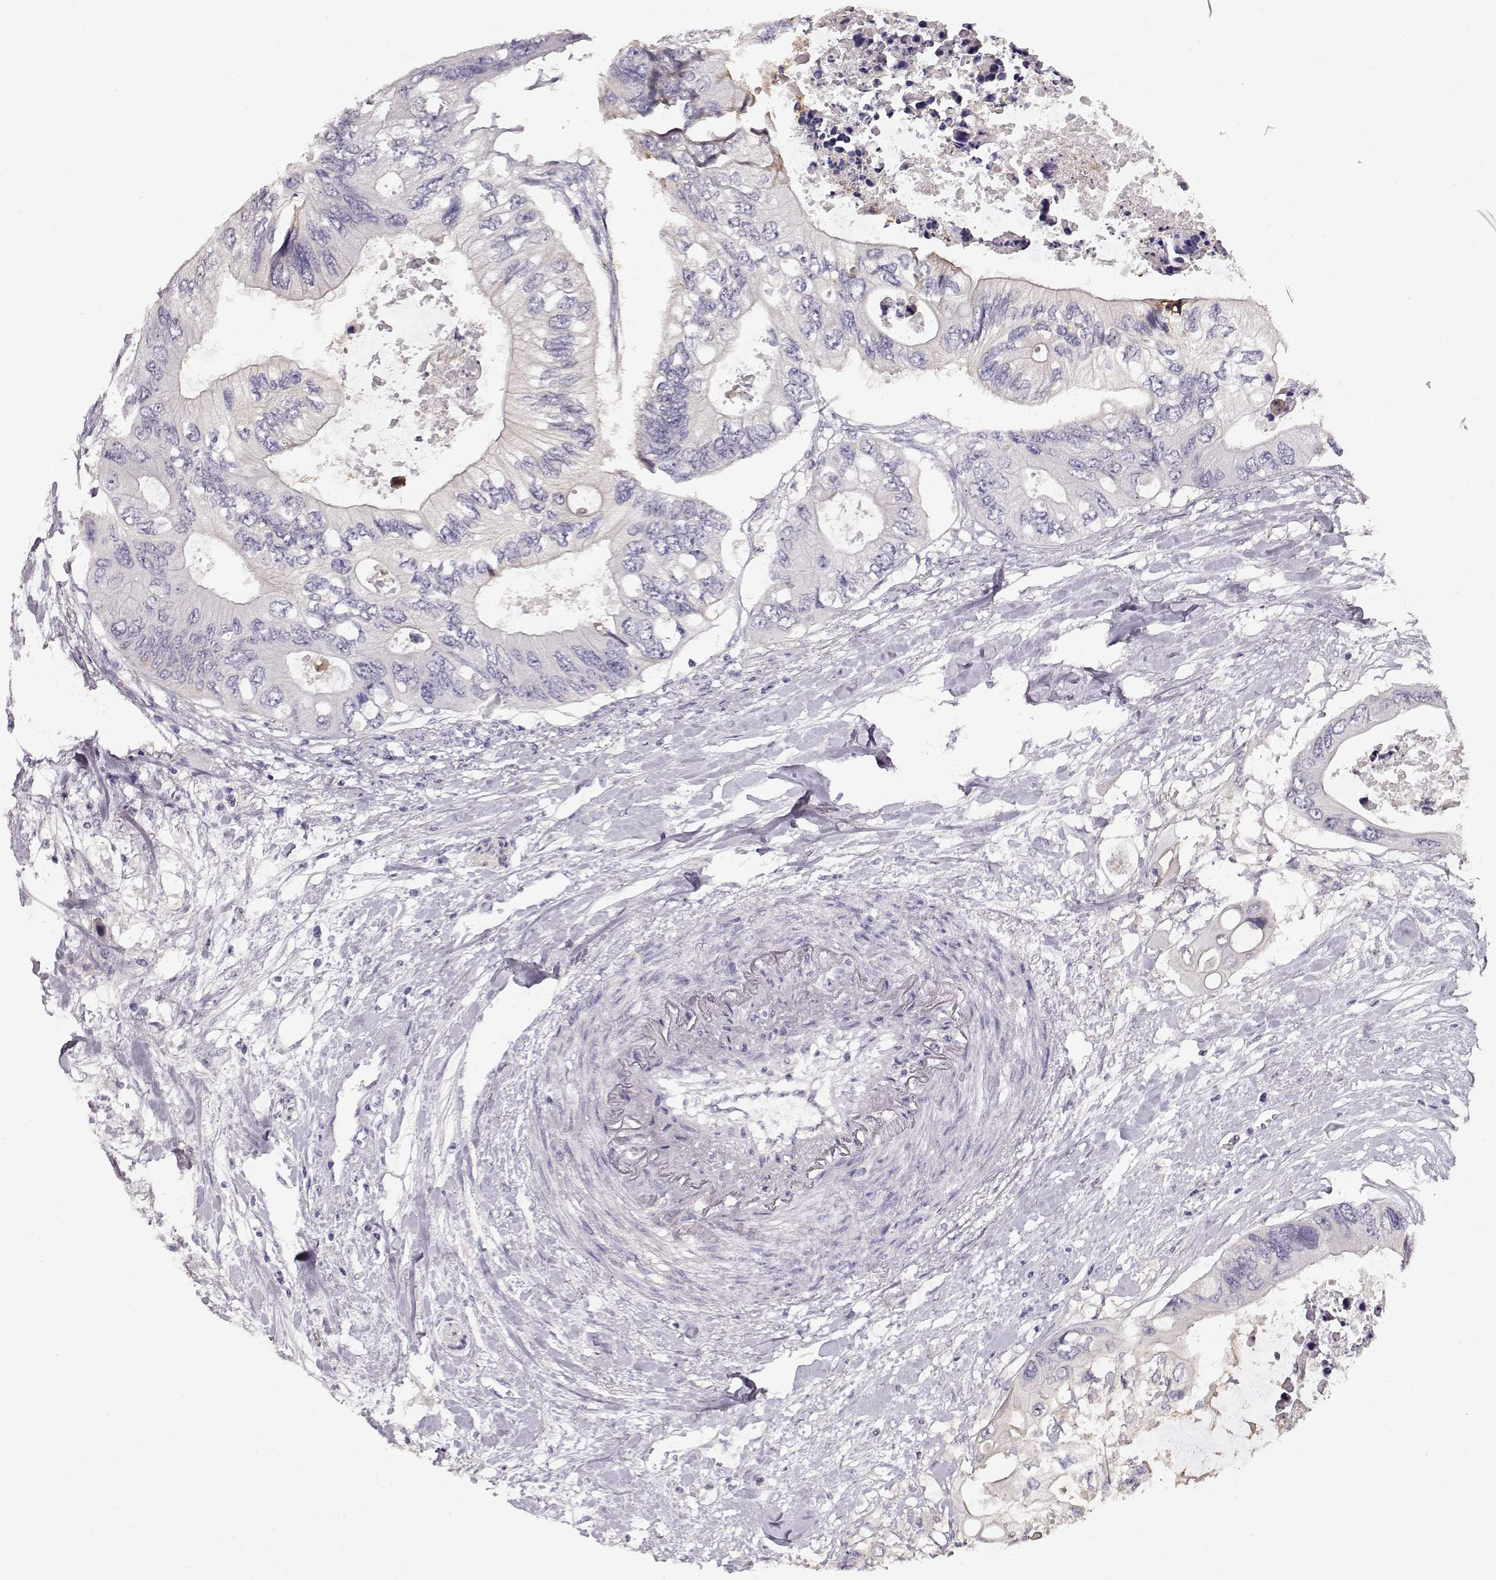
{"staining": {"intensity": "negative", "quantity": "none", "location": "none"}, "tissue": "colorectal cancer", "cell_type": "Tumor cells", "image_type": "cancer", "snomed": [{"axis": "morphology", "description": "Adenocarcinoma, NOS"}, {"axis": "topography", "description": "Rectum"}], "caption": "This is an immunohistochemistry (IHC) photomicrograph of adenocarcinoma (colorectal). There is no expression in tumor cells.", "gene": "NDRG4", "patient": {"sex": "male", "age": 63}}